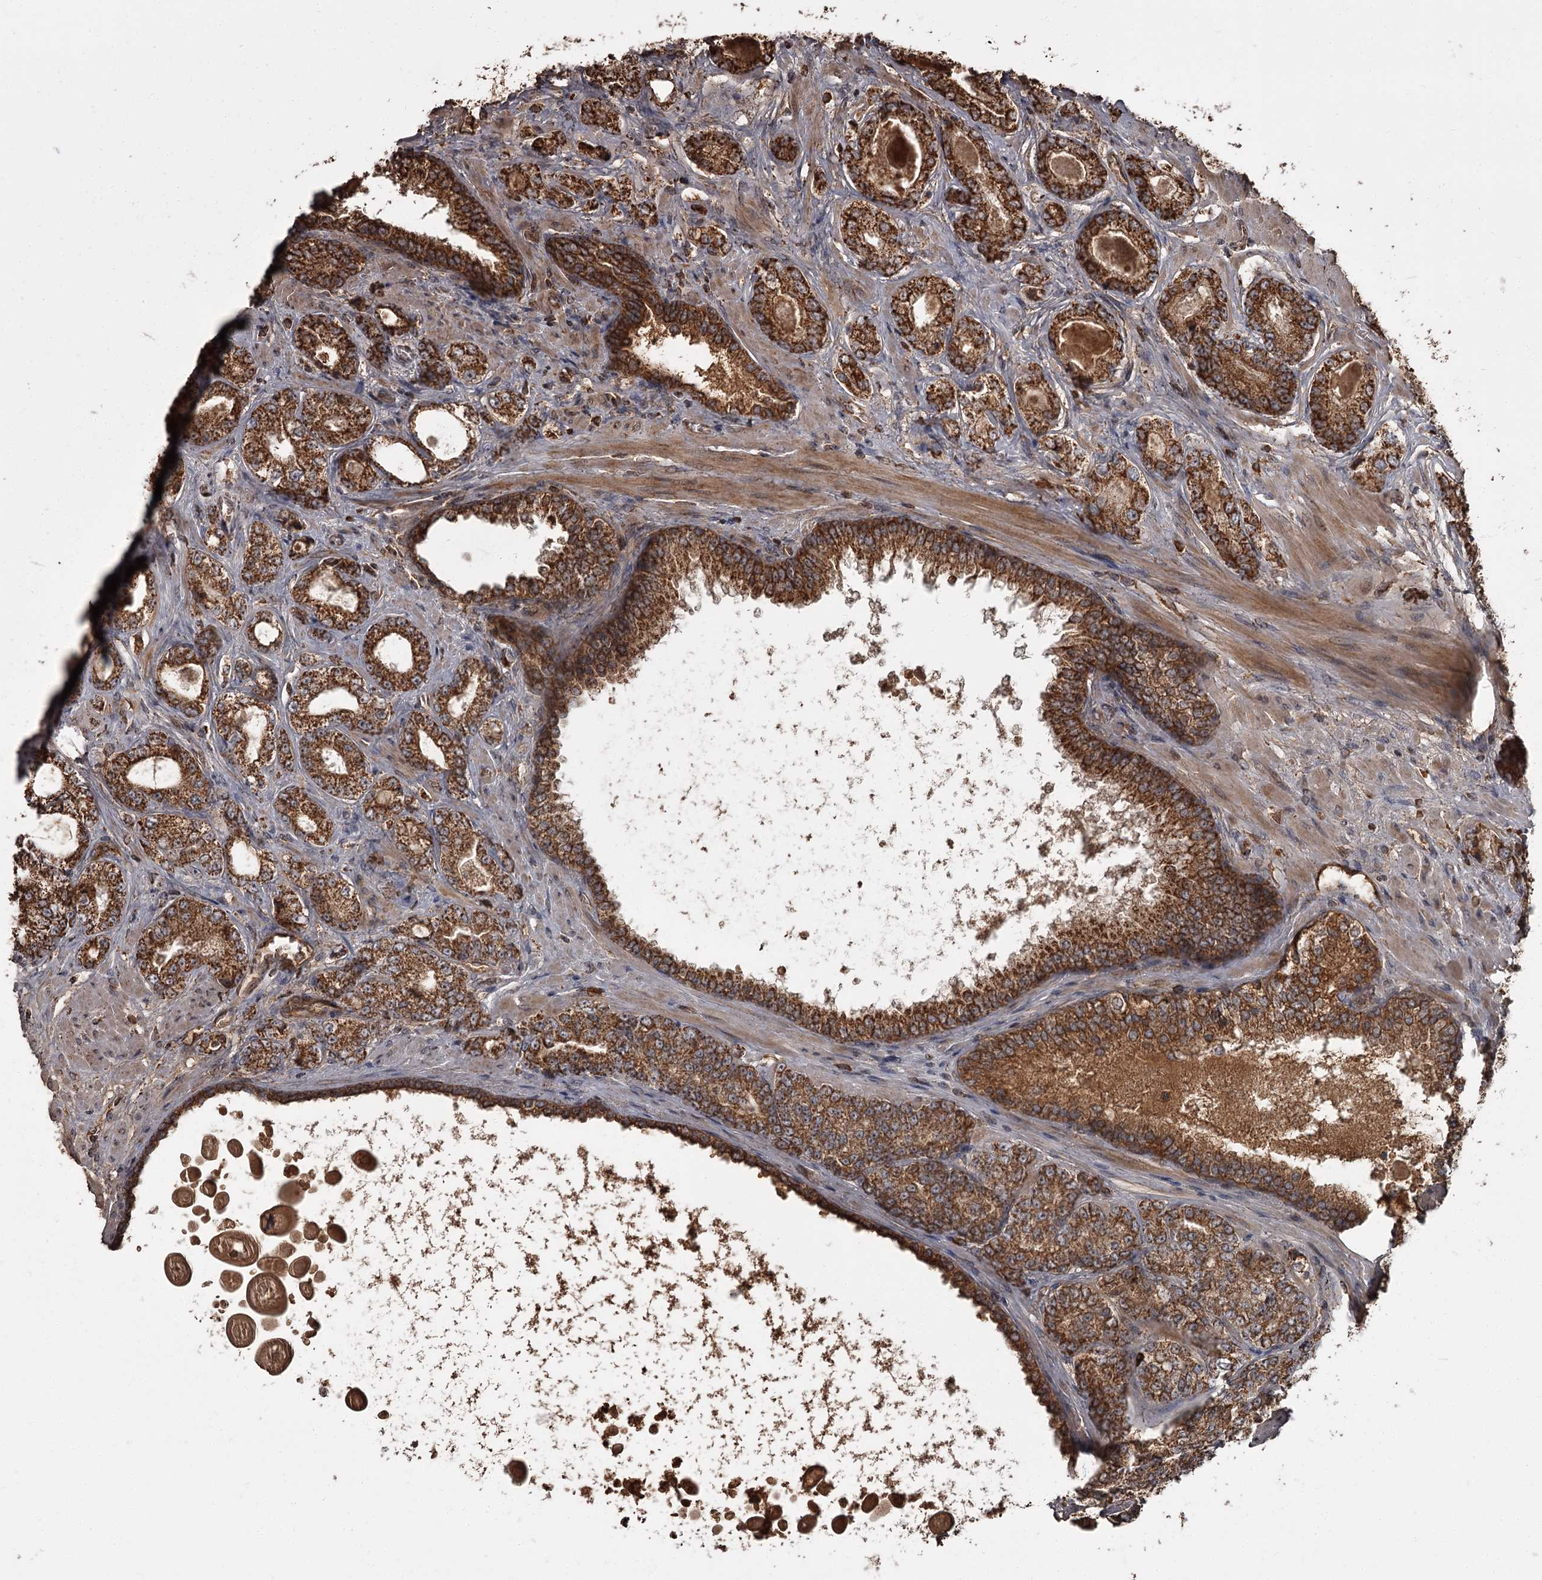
{"staining": {"intensity": "strong", "quantity": ">75%", "location": "cytoplasmic/membranous"}, "tissue": "prostate cancer", "cell_type": "Tumor cells", "image_type": "cancer", "snomed": [{"axis": "morphology", "description": "Normal tissue, NOS"}, {"axis": "morphology", "description": "Adenocarcinoma, High grade"}, {"axis": "topography", "description": "Prostate"}], "caption": "A brown stain labels strong cytoplasmic/membranous expression of a protein in human prostate high-grade adenocarcinoma tumor cells.", "gene": "THAP9", "patient": {"sex": "male", "age": 83}}